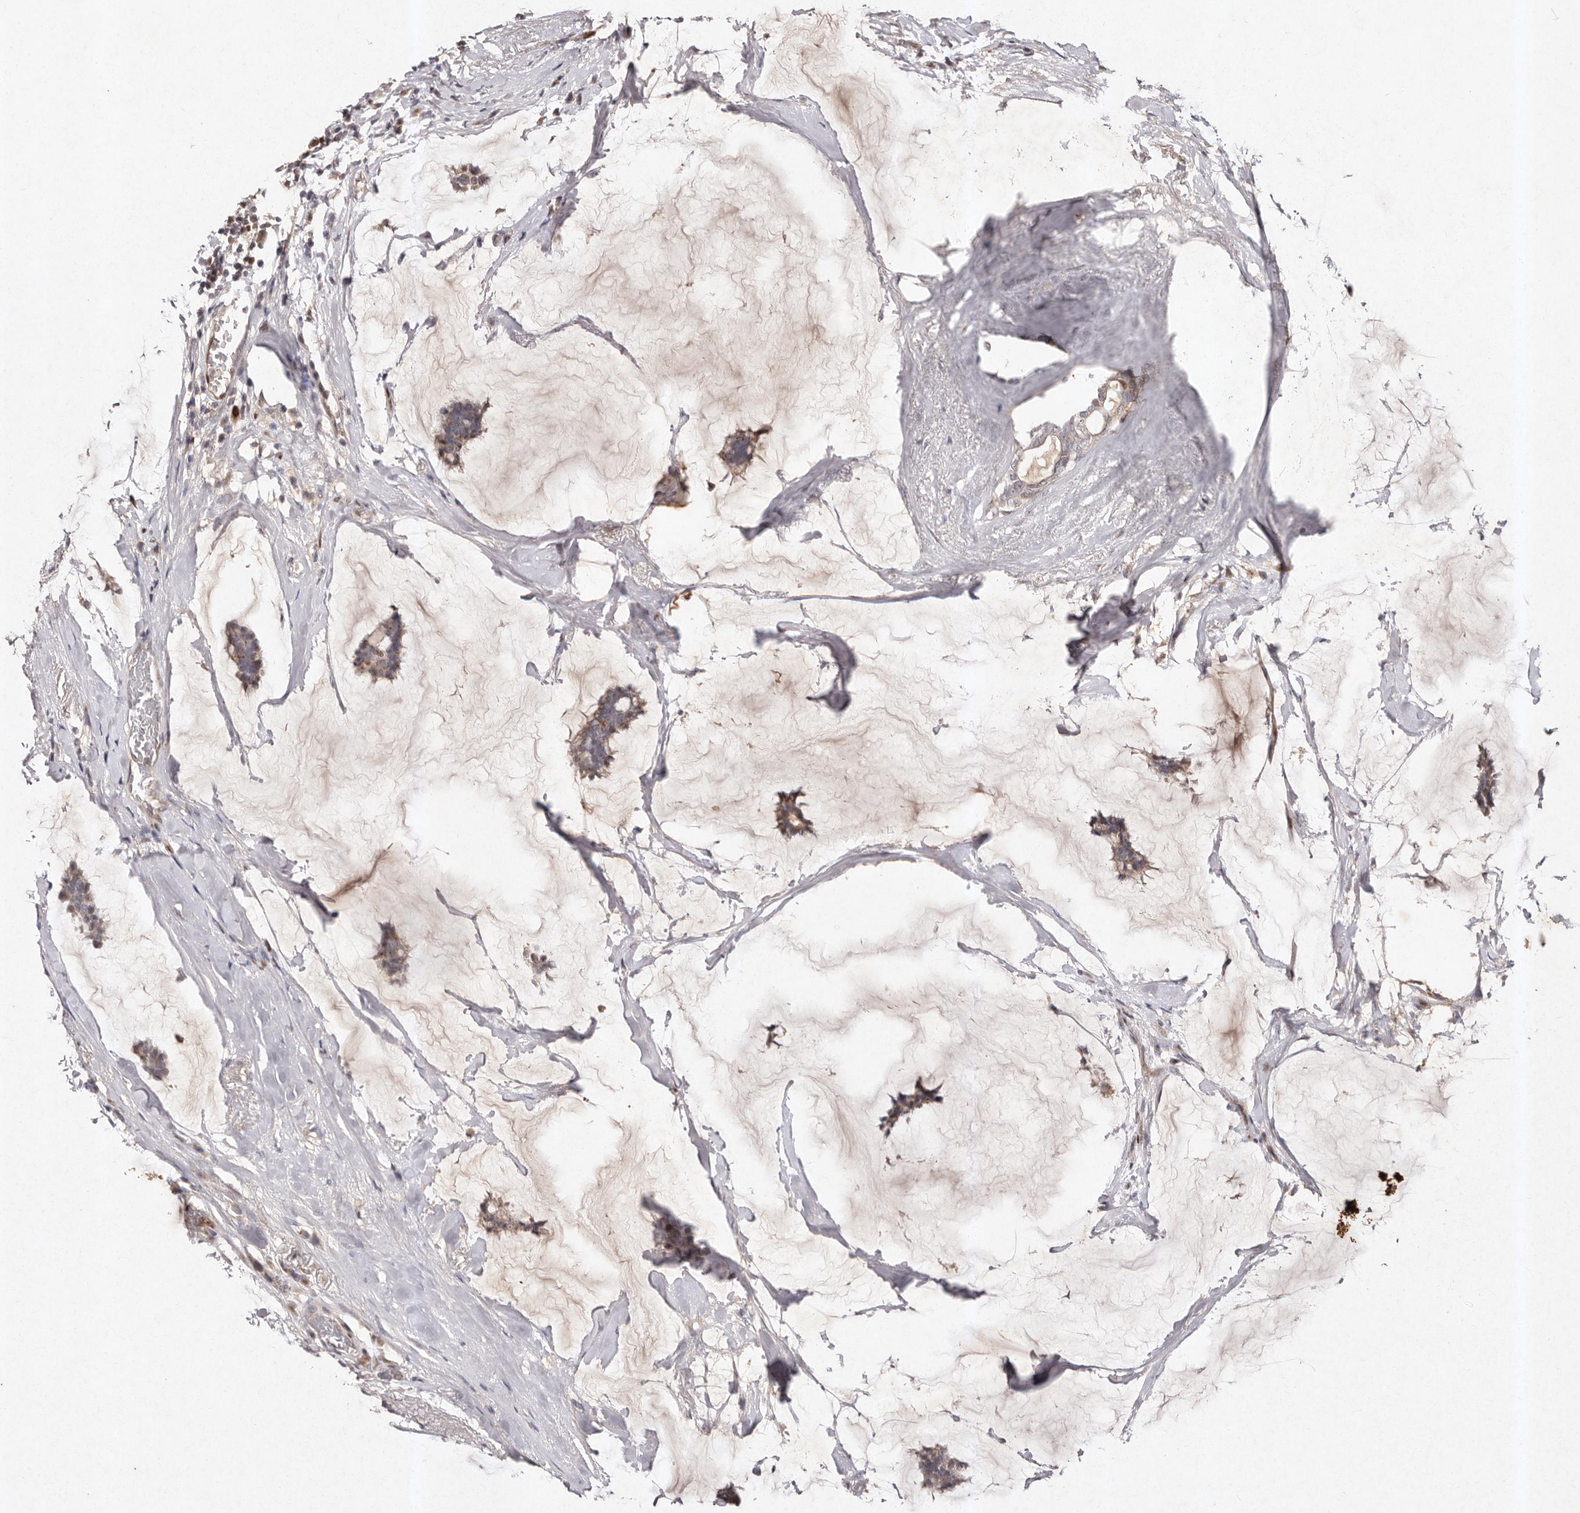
{"staining": {"intensity": "moderate", "quantity": "25%-75%", "location": "cytoplasmic/membranous"}, "tissue": "breast cancer", "cell_type": "Tumor cells", "image_type": "cancer", "snomed": [{"axis": "morphology", "description": "Duct carcinoma"}, {"axis": "topography", "description": "Breast"}], "caption": "Human invasive ductal carcinoma (breast) stained with a brown dye displays moderate cytoplasmic/membranous positive staining in approximately 25%-75% of tumor cells.", "gene": "KLF7", "patient": {"sex": "female", "age": 93}}